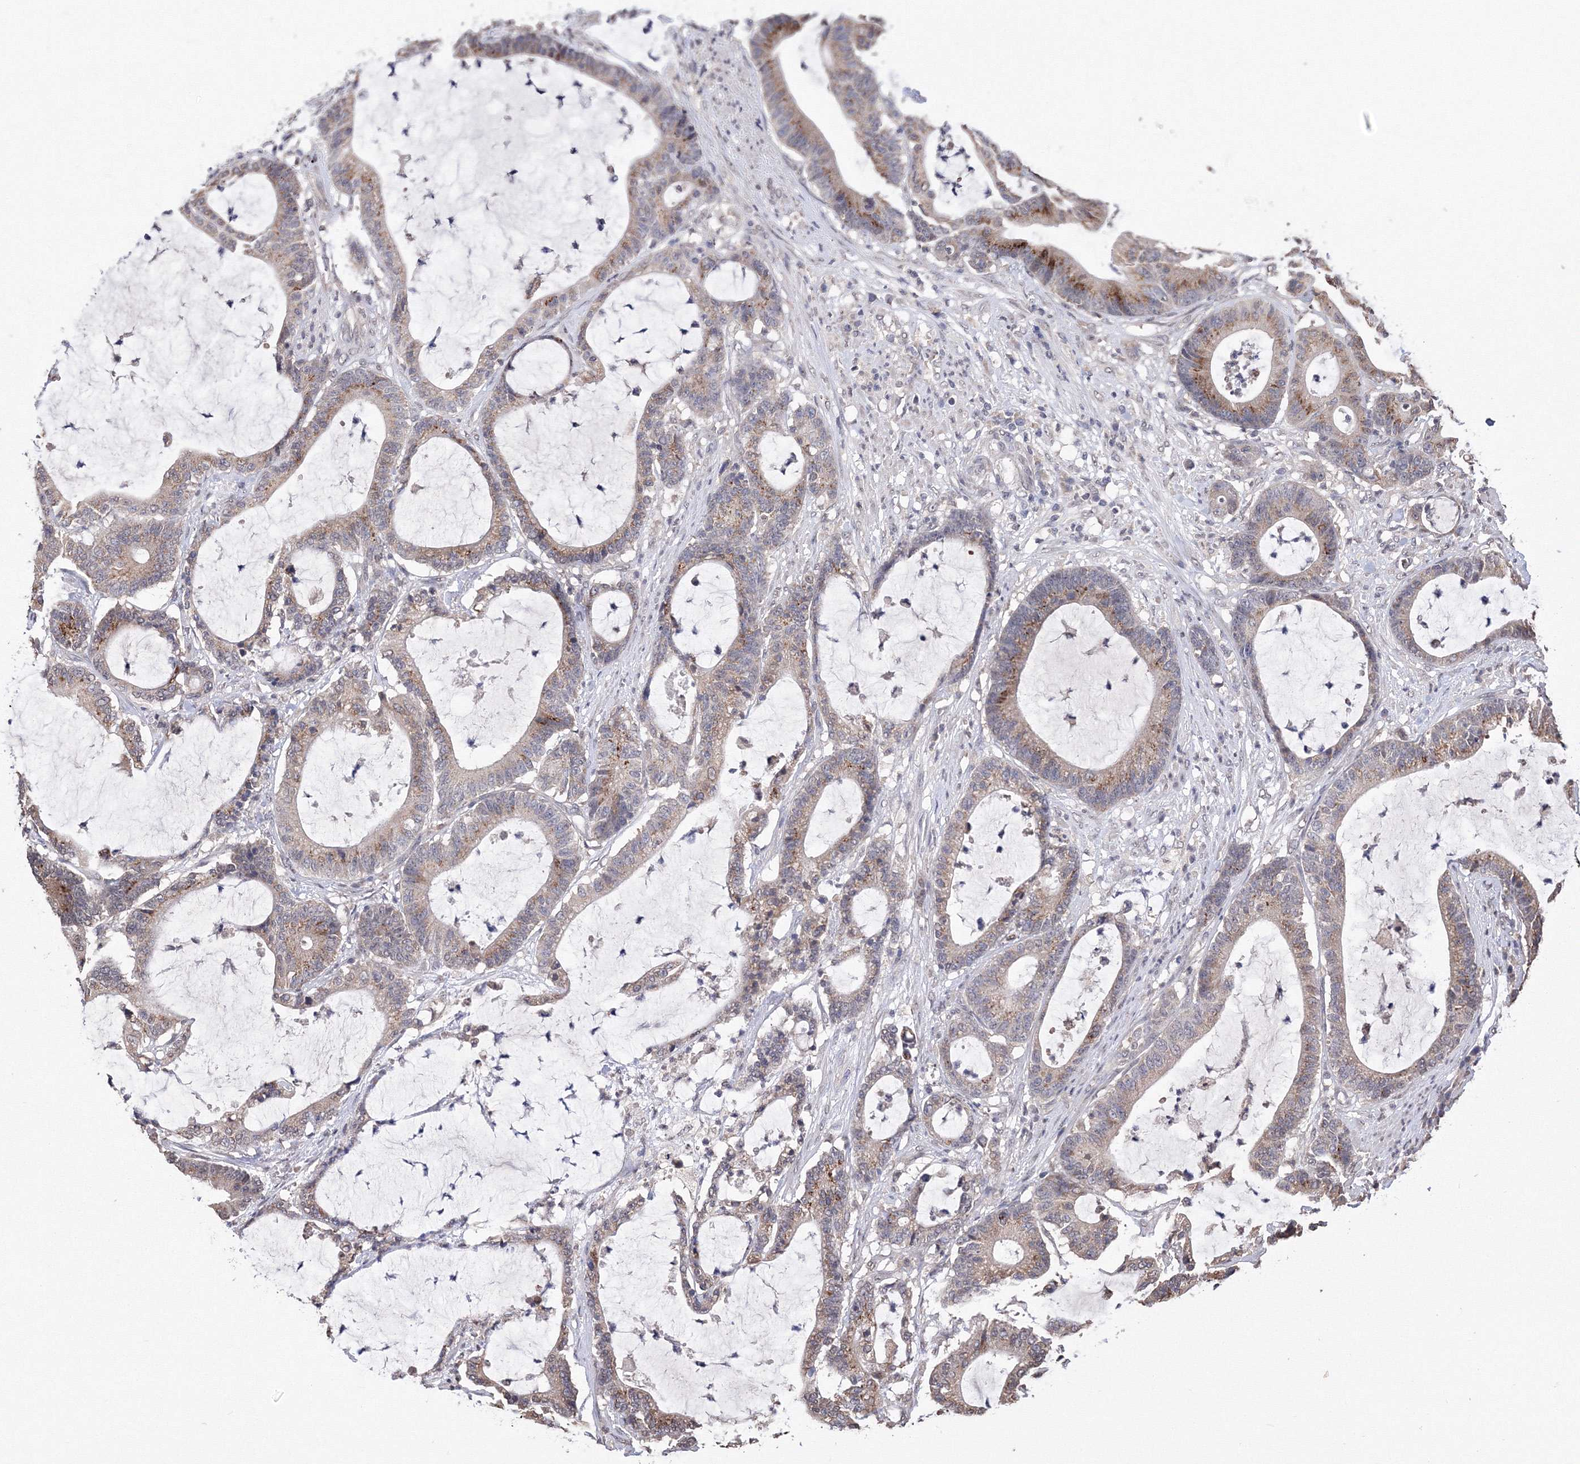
{"staining": {"intensity": "moderate", "quantity": ">75%", "location": "cytoplasmic/membranous"}, "tissue": "colorectal cancer", "cell_type": "Tumor cells", "image_type": "cancer", "snomed": [{"axis": "morphology", "description": "Adenocarcinoma, NOS"}, {"axis": "topography", "description": "Colon"}], "caption": "IHC of colorectal cancer (adenocarcinoma) displays medium levels of moderate cytoplasmic/membranous staining in about >75% of tumor cells. (Brightfield microscopy of DAB IHC at high magnification).", "gene": "GPN1", "patient": {"sex": "female", "age": 84}}